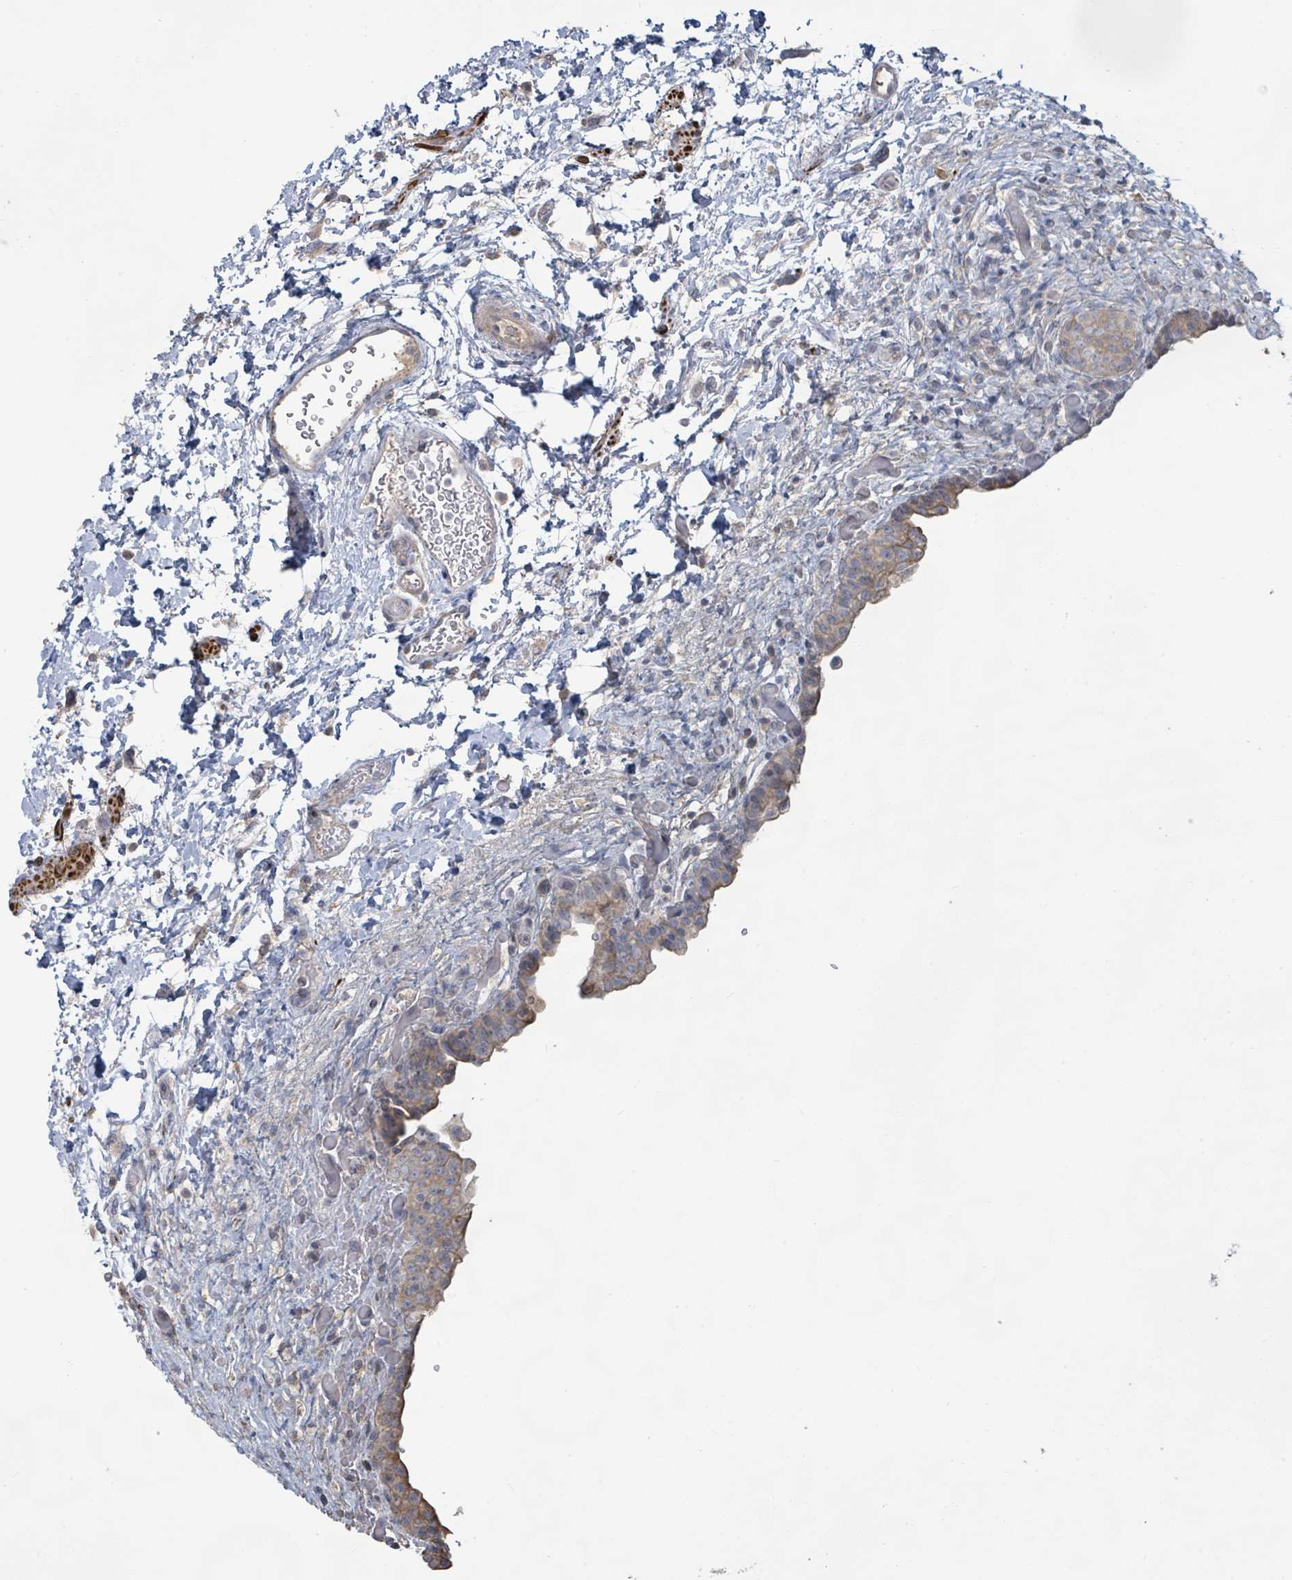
{"staining": {"intensity": "moderate", "quantity": "25%-75%", "location": "cytoplasmic/membranous"}, "tissue": "urinary bladder", "cell_type": "Urothelial cells", "image_type": "normal", "snomed": [{"axis": "morphology", "description": "Normal tissue, NOS"}, {"axis": "topography", "description": "Urinary bladder"}], "caption": "About 25%-75% of urothelial cells in benign human urinary bladder reveal moderate cytoplasmic/membranous protein expression as visualized by brown immunohistochemical staining.", "gene": "KCNS2", "patient": {"sex": "male", "age": 69}}